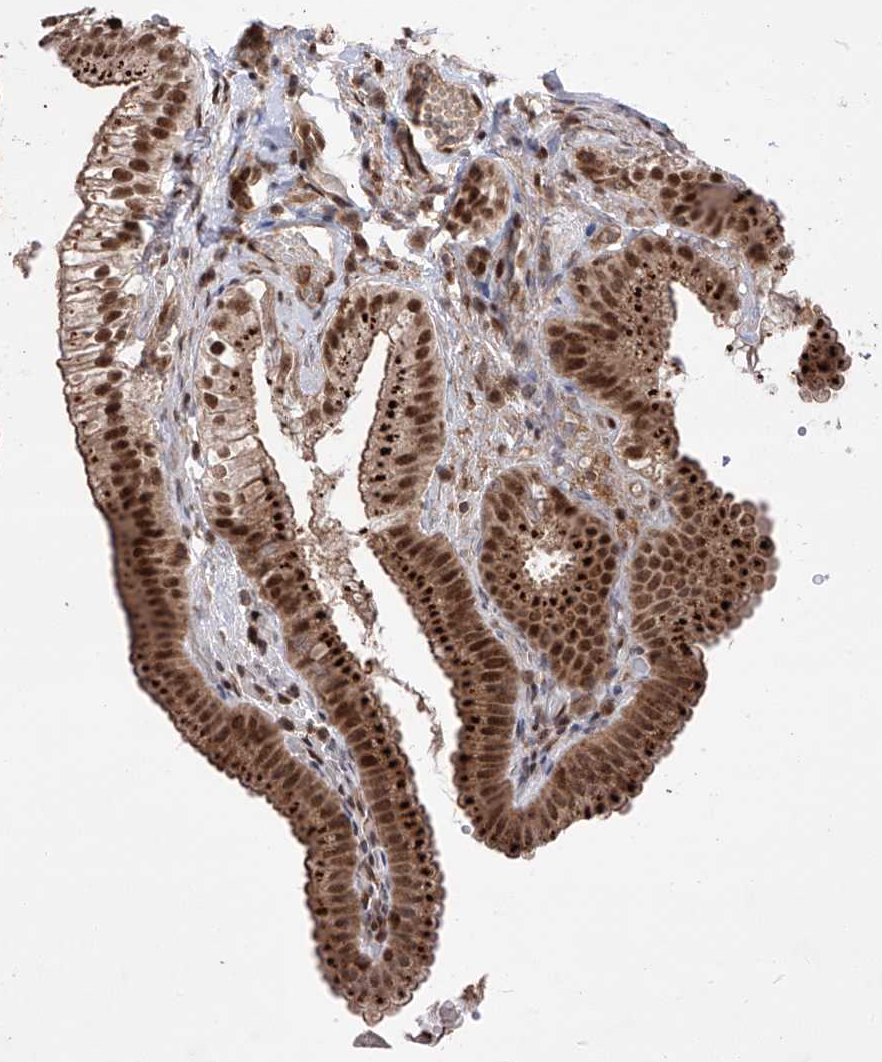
{"staining": {"intensity": "strong", "quantity": ">75%", "location": "cytoplasmic/membranous,nuclear"}, "tissue": "gallbladder", "cell_type": "Glandular cells", "image_type": "normal", "snomed": [{"axis": "morphology", "description": "Normal tissue, NOS"}, {"axis": "topography", "description": "Gallbladder"}], "caption": "DAB immunohistochemical staining of benign human gallbladder reveals strong cytoplasmic/membranous,nuclear protein positivity in approximately >75% of glandular cells.", "gene": "ZNF280D", "patient": {"sex": "female", "age": 30}}